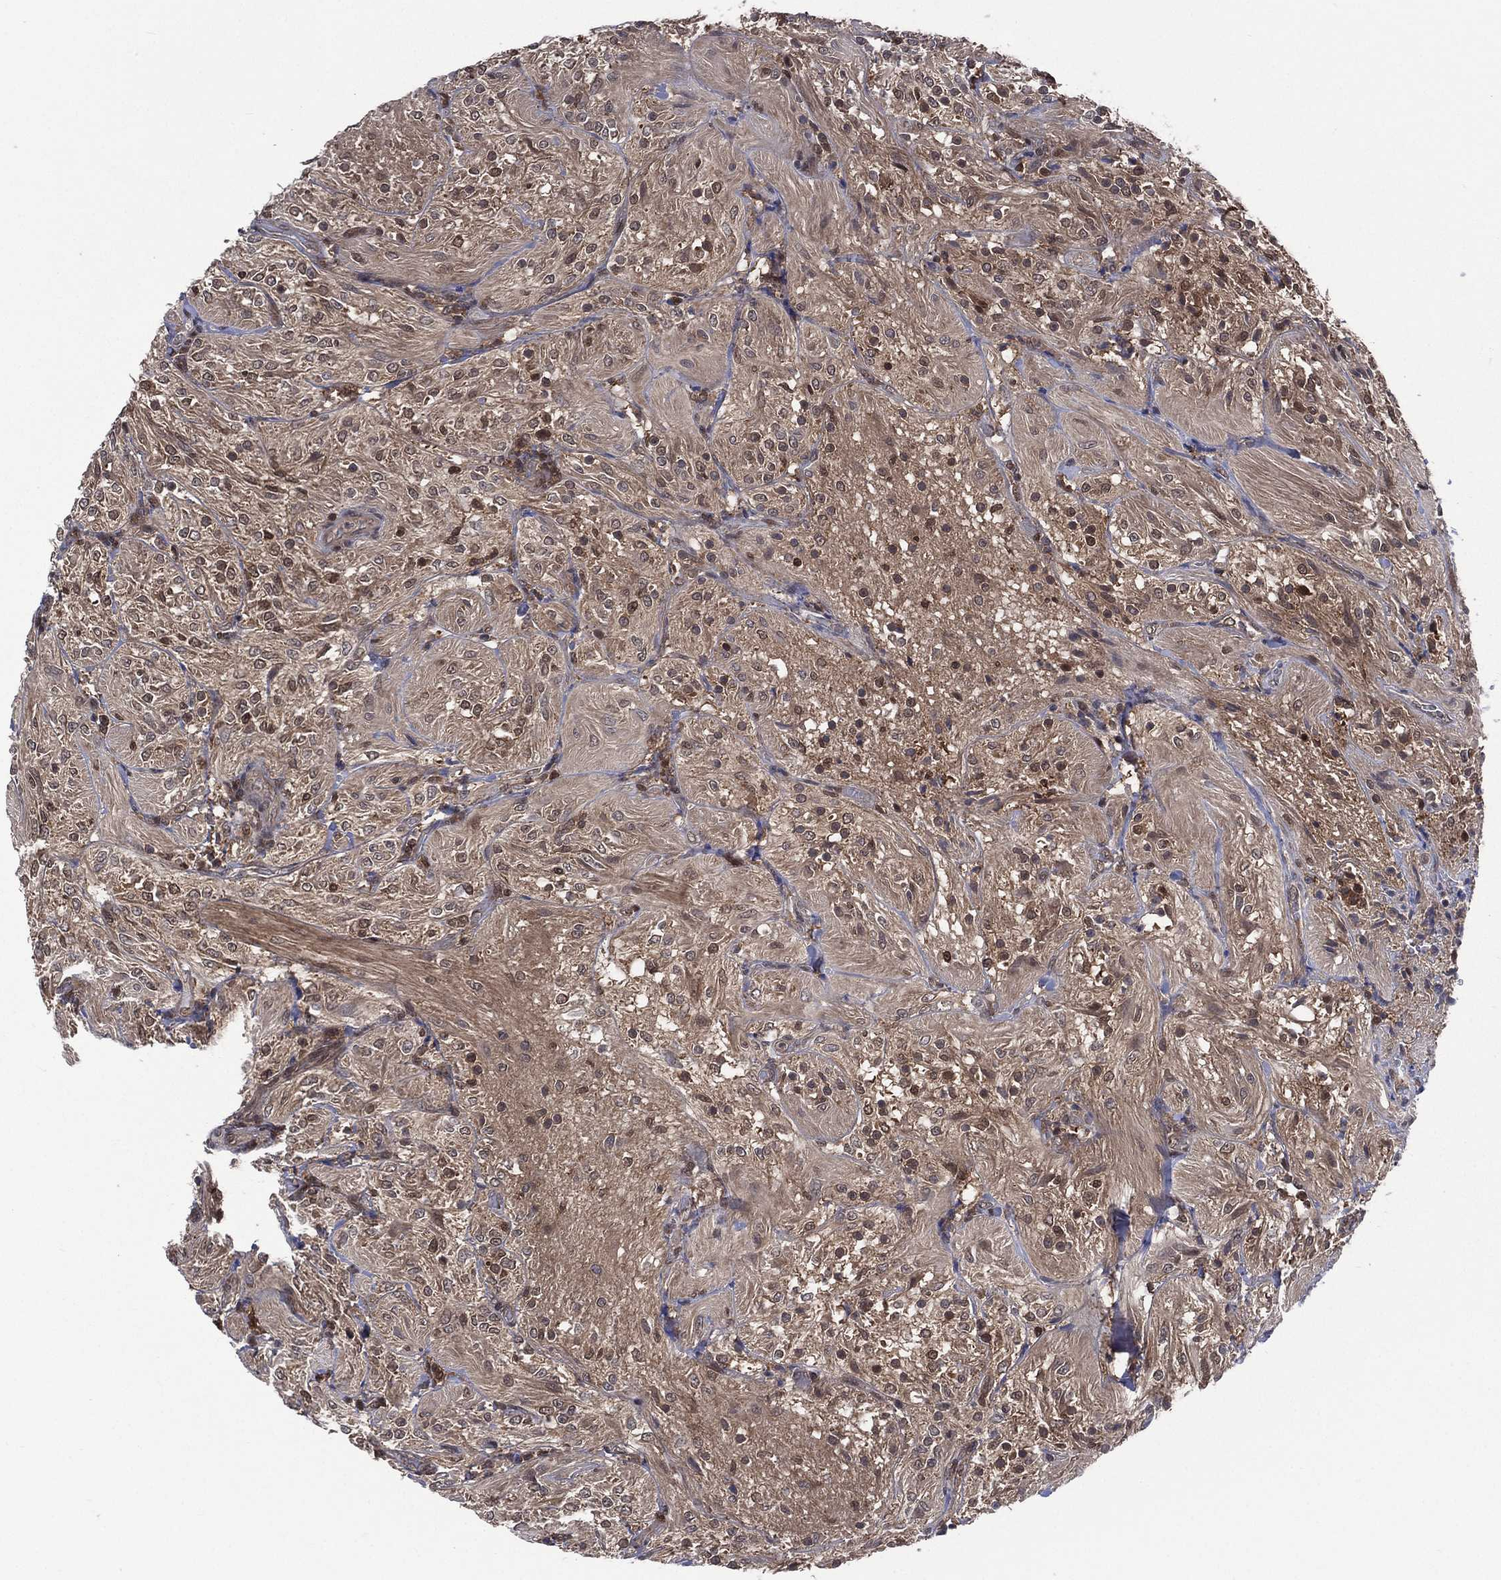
{"staining": {"intensity": "moderate", "quantity": "25%-75%", "location": "cytoplasmic/membranous,nuclear"}, "tissue": "glioma", "cell_type": "Tumor cells", "image_type": "cancer", "snomed": [{"axis": "morphology", "description": "Glioma, malignant, Low grade"}, {"axis": "topography", "description": "Brain"}], "caption": "This image exhibits immunohistochemistry staining of glioma, with medium moderate cytoplasmic/membranous and nuclear expression in approximately 25%-75% of tumor cells.", "gene": "MTAP", "patient": {"sex": "male", "age": 3}}